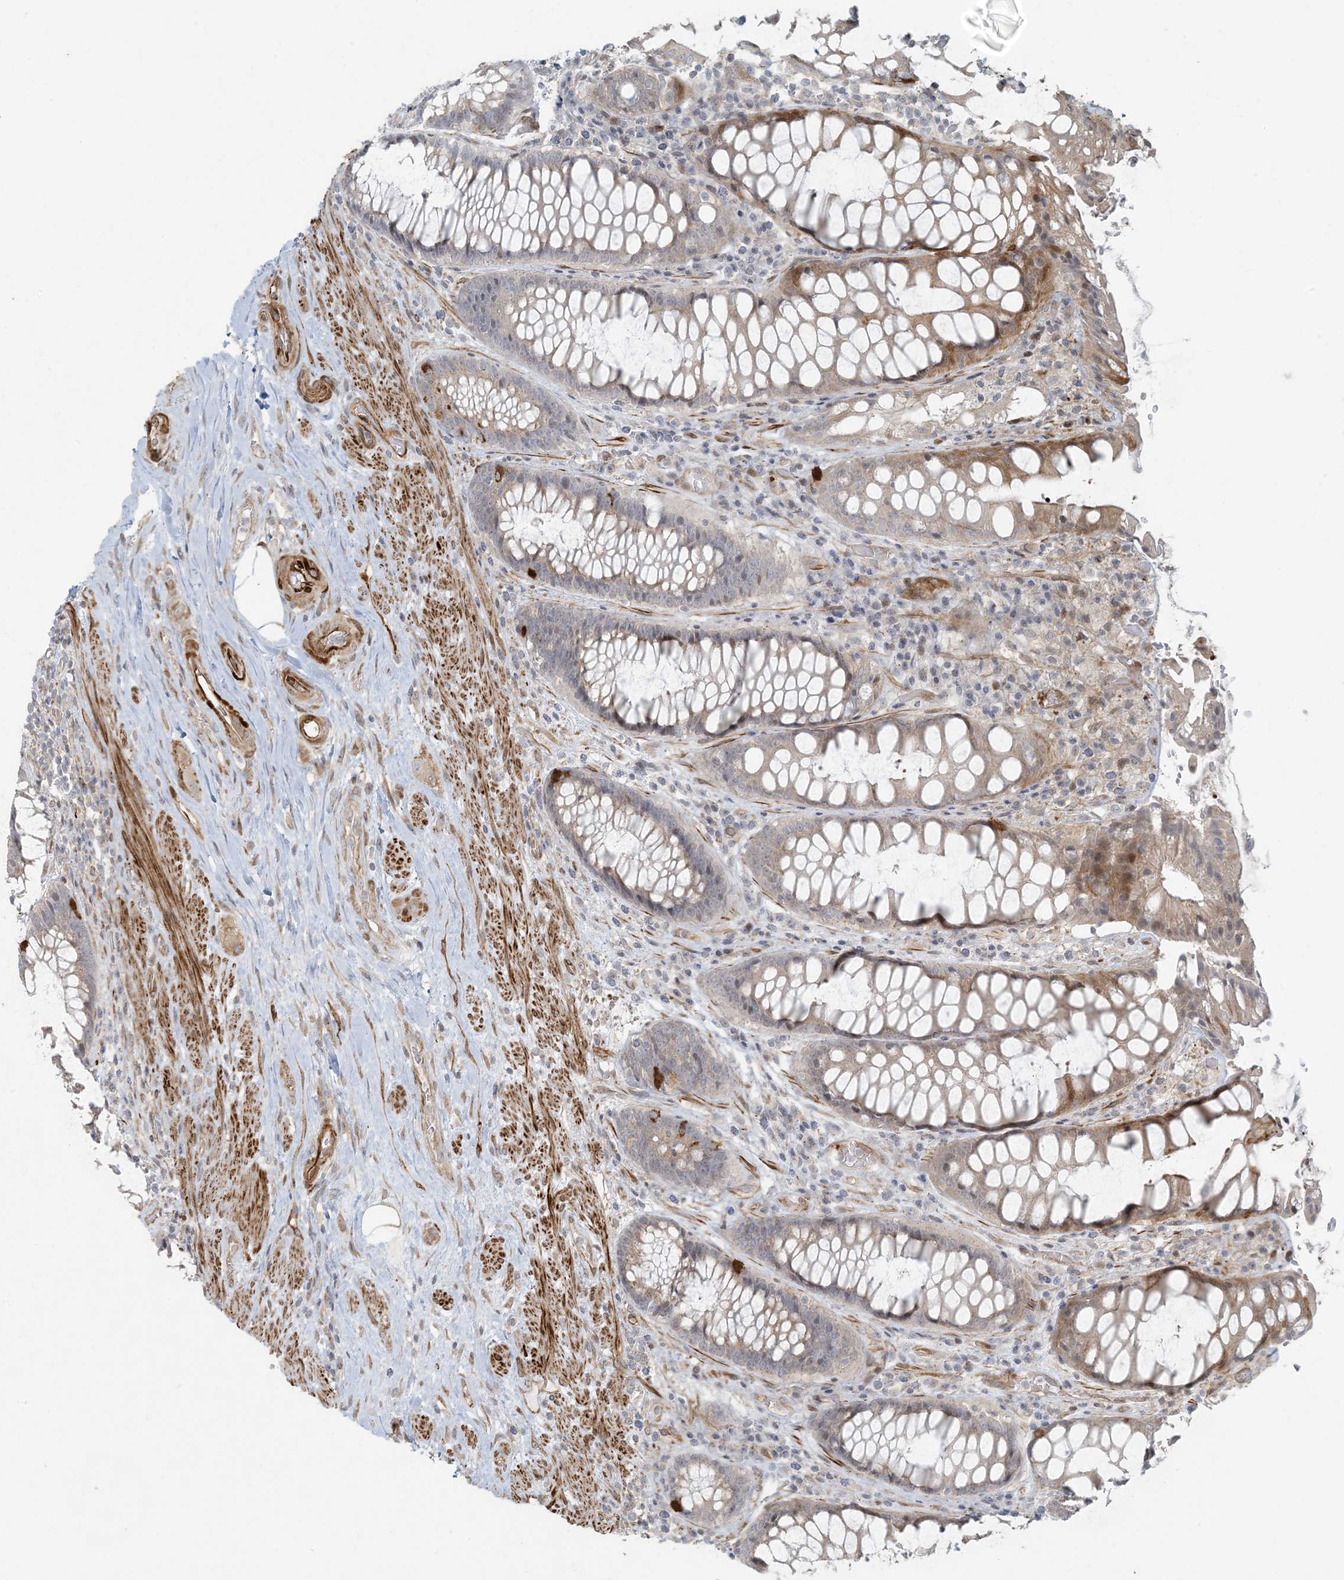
{"staining": {"intensity": "strong", "quantity": "25%-75%", "location": "cytoplasmic/membranous"}, "tissue": "rectum", "cell_type": "Glandular cells", "image_type": "normal", "snomed": [{"axis": "morphology", "description": "Normal tissue, NOS"}, {"axis": "topography", "description": "Rectum"}], "caption": "This image demonstrates immunohistochemistry (IHC) staining of benign human rectum, with high strong cytoplasmic/membranous positivity in approximately 25%-75% of glandular cells.", "gene": "BCORL1", "patient": {"sex": "male", "age": 64}}